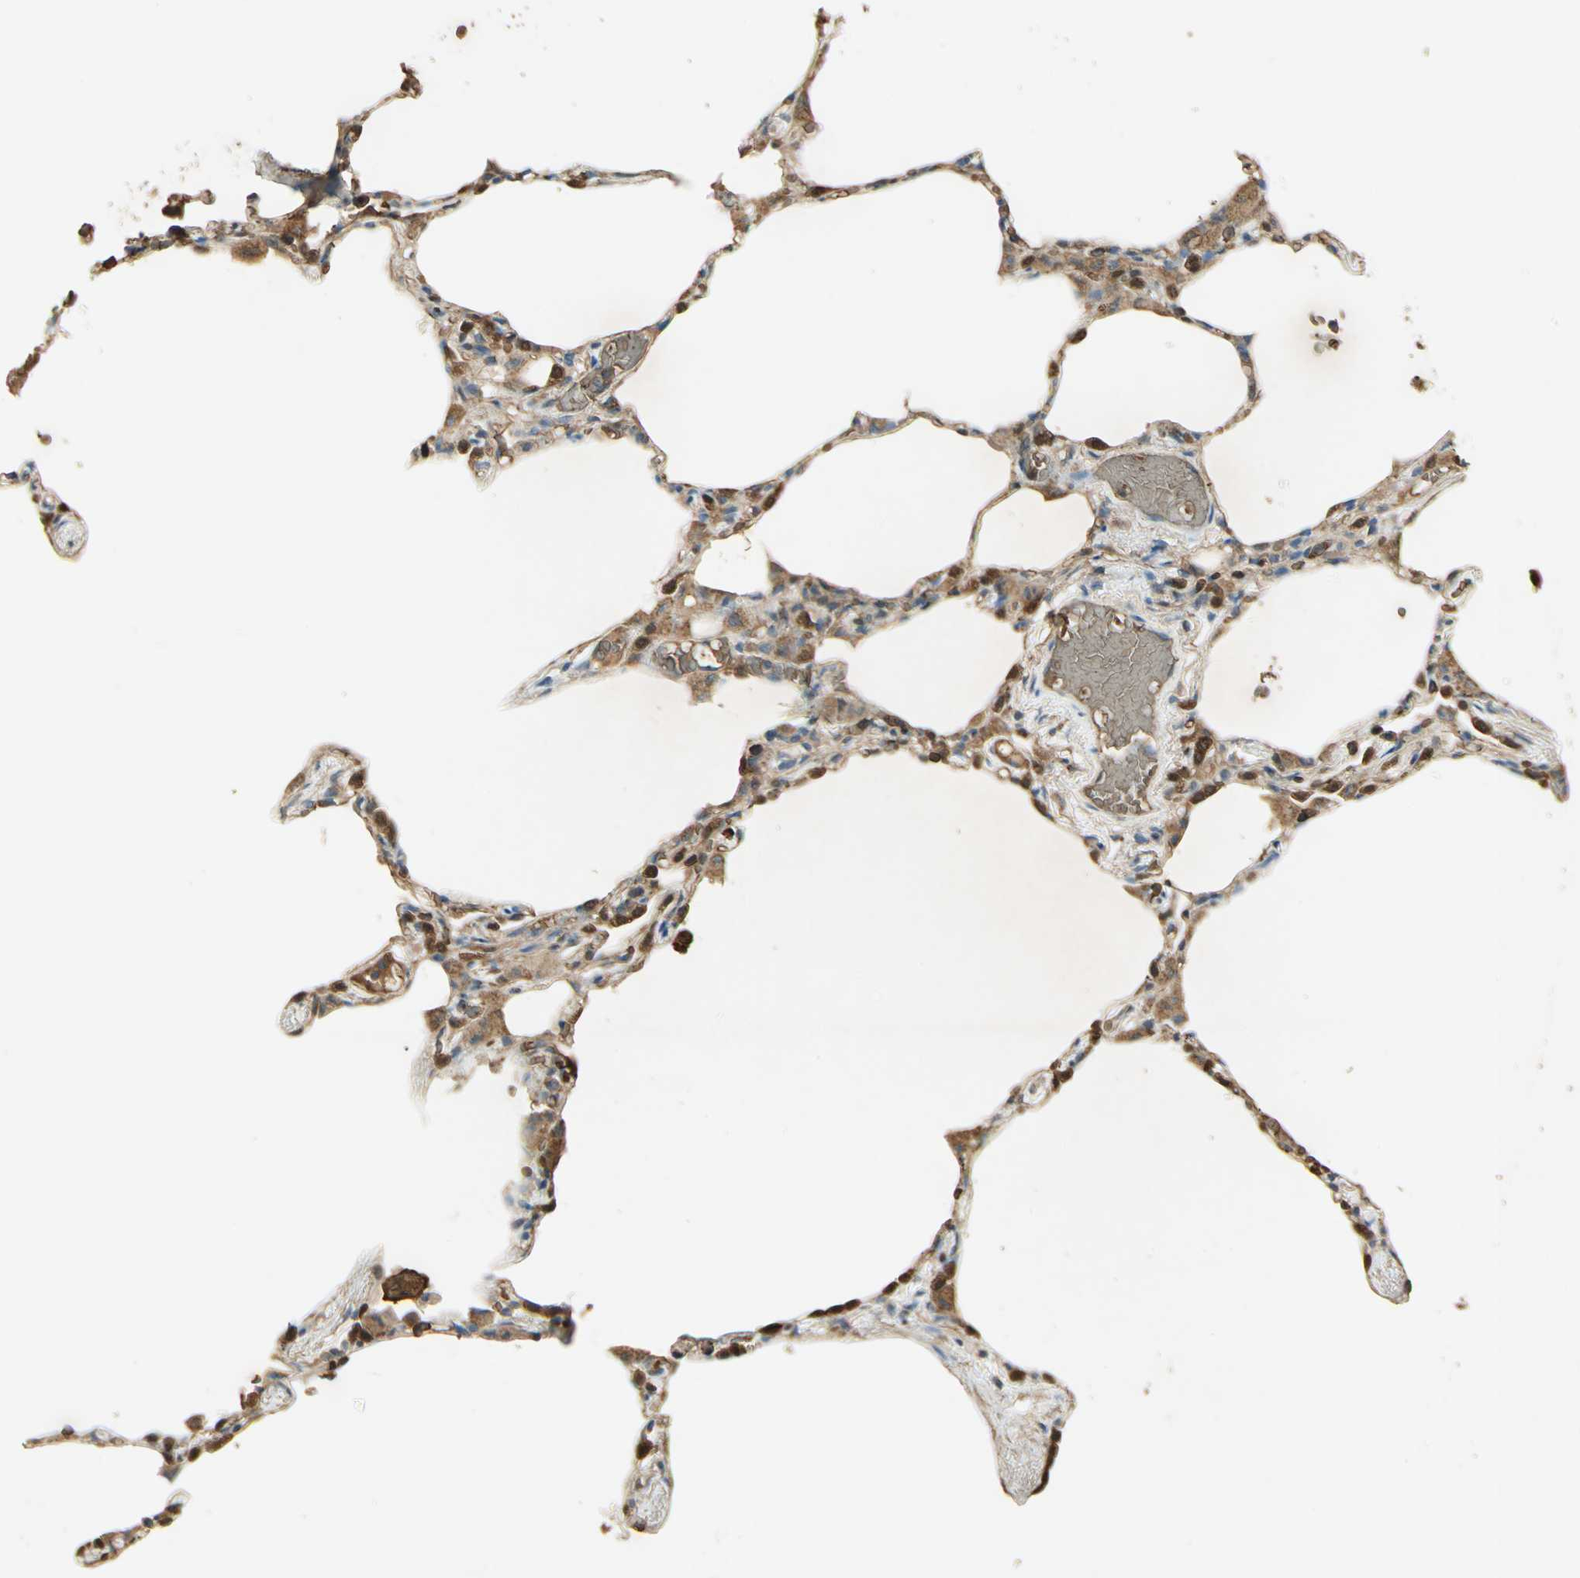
{"staining": {"intensity": "moderate", "quantity": ">75%", "location": "cytoplasmic/membranous"}, "tissue": "lung", "cell_type": "Alveolar cells", "image_type": "normal", "snomed": [{"axis": "morphology", "description": "Normal tissue, NOS"}, {"axis": "topography", "description": "Lung"}], "caption": "A medium amount of moderate cytoplasmic/membranous positivity is present in about >75% of alveolar cells in normal lung. (DAB IHC with brightfield microscopy, high magnification).", "gene": "DDAH1", "patient": {"sex": "female", "age": 49}}